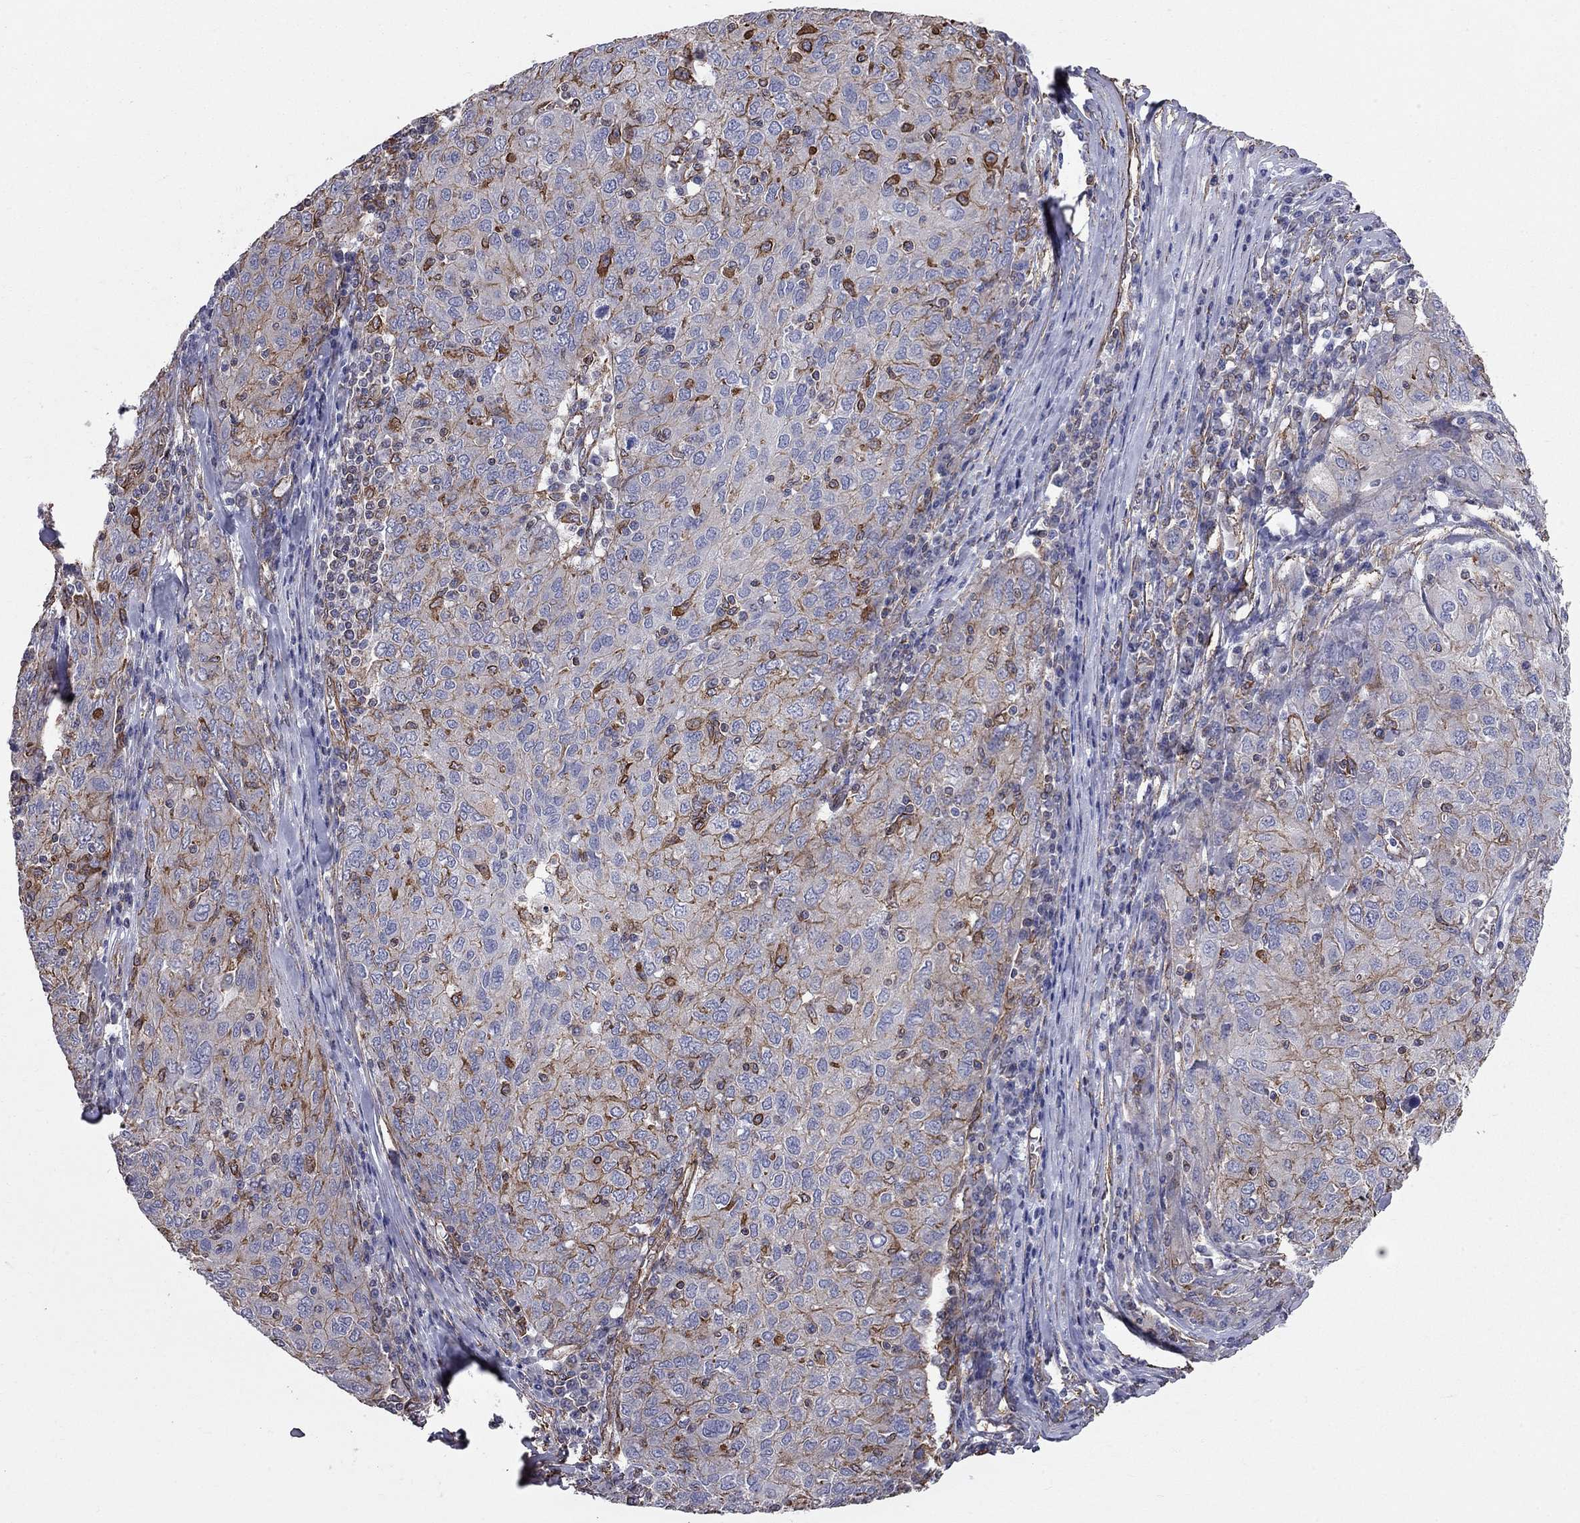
{"staining": {"intensity": "moderate", "quantity": "<25%", "location": "cytoplasmic/membranous"}, "tissue": "ovarian cancer", "cell_type": "Tumor cells", "image_type": "cancer", "snomed": [{"axis": "morphology", "description": "Carcinoma, endometroid"}, {"axis": "topography", "description": "Ovary"}], "caption": "Endometroid carcinoma (ovarian) was stained to show a protein in brown. There is low levels of moderate cytoplasmic/membranous staining in about <25% of tumor cells.", "gene": "BICDL2", "patient": {"sex": "female", "age": 50}}